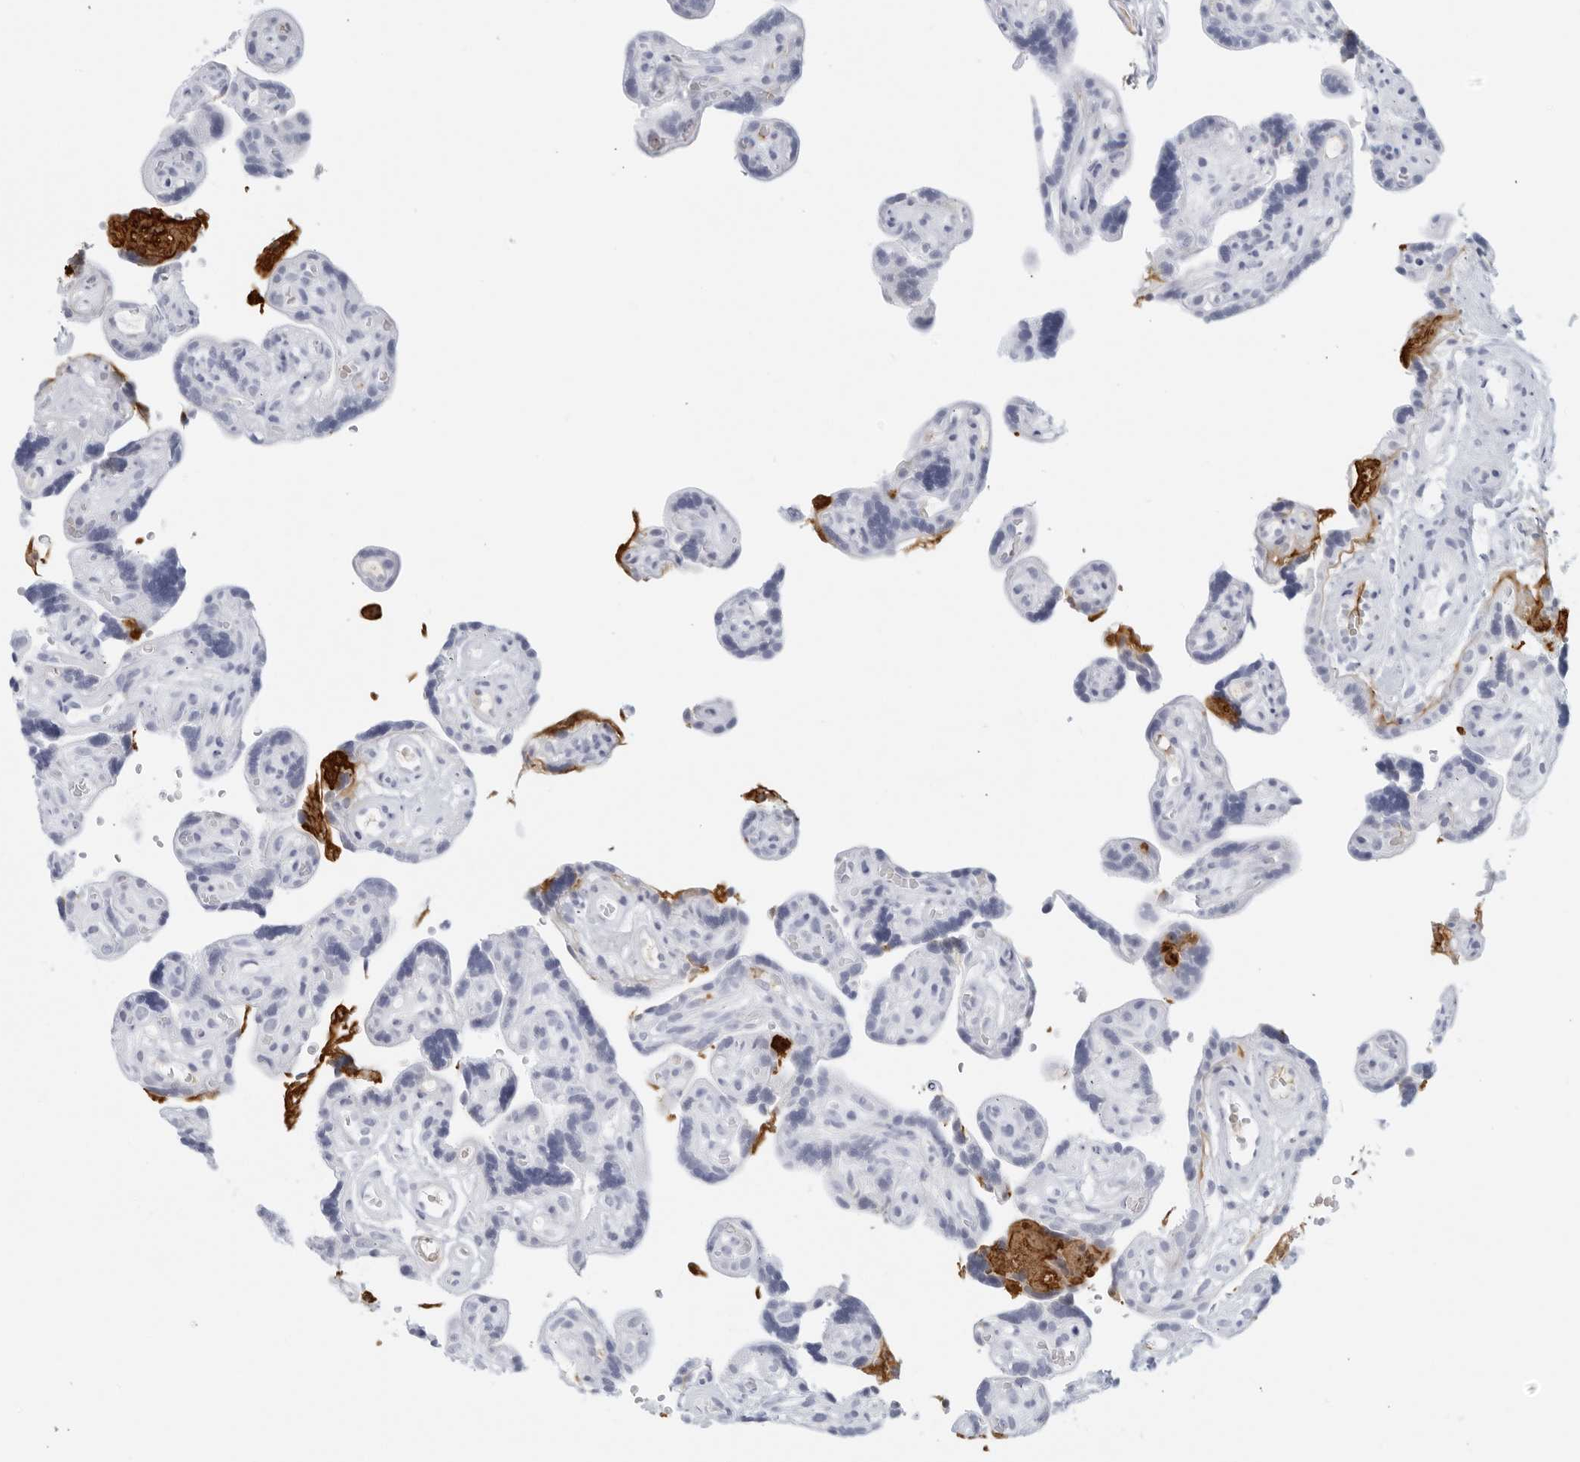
{"staining": {"intensity": "negative", "quantity": "none", "location": "none"}, "tissue": "placenta", "cell_type": "Decidual cells", "image_type": "normal", "snomed": [{"axis": "morphology", "description": "Normal tissue, NOS"}, {"axis": "topography", "description": "Placenta"}], "caption": "High magnification brightfield microscopy of benign placenta stained with DAB (brown) and counterstained with hematoxylin (blue): decidual cells show no significant positivity.", "gene": "FGG", "patient": {"sex": "female", "age": 30}}